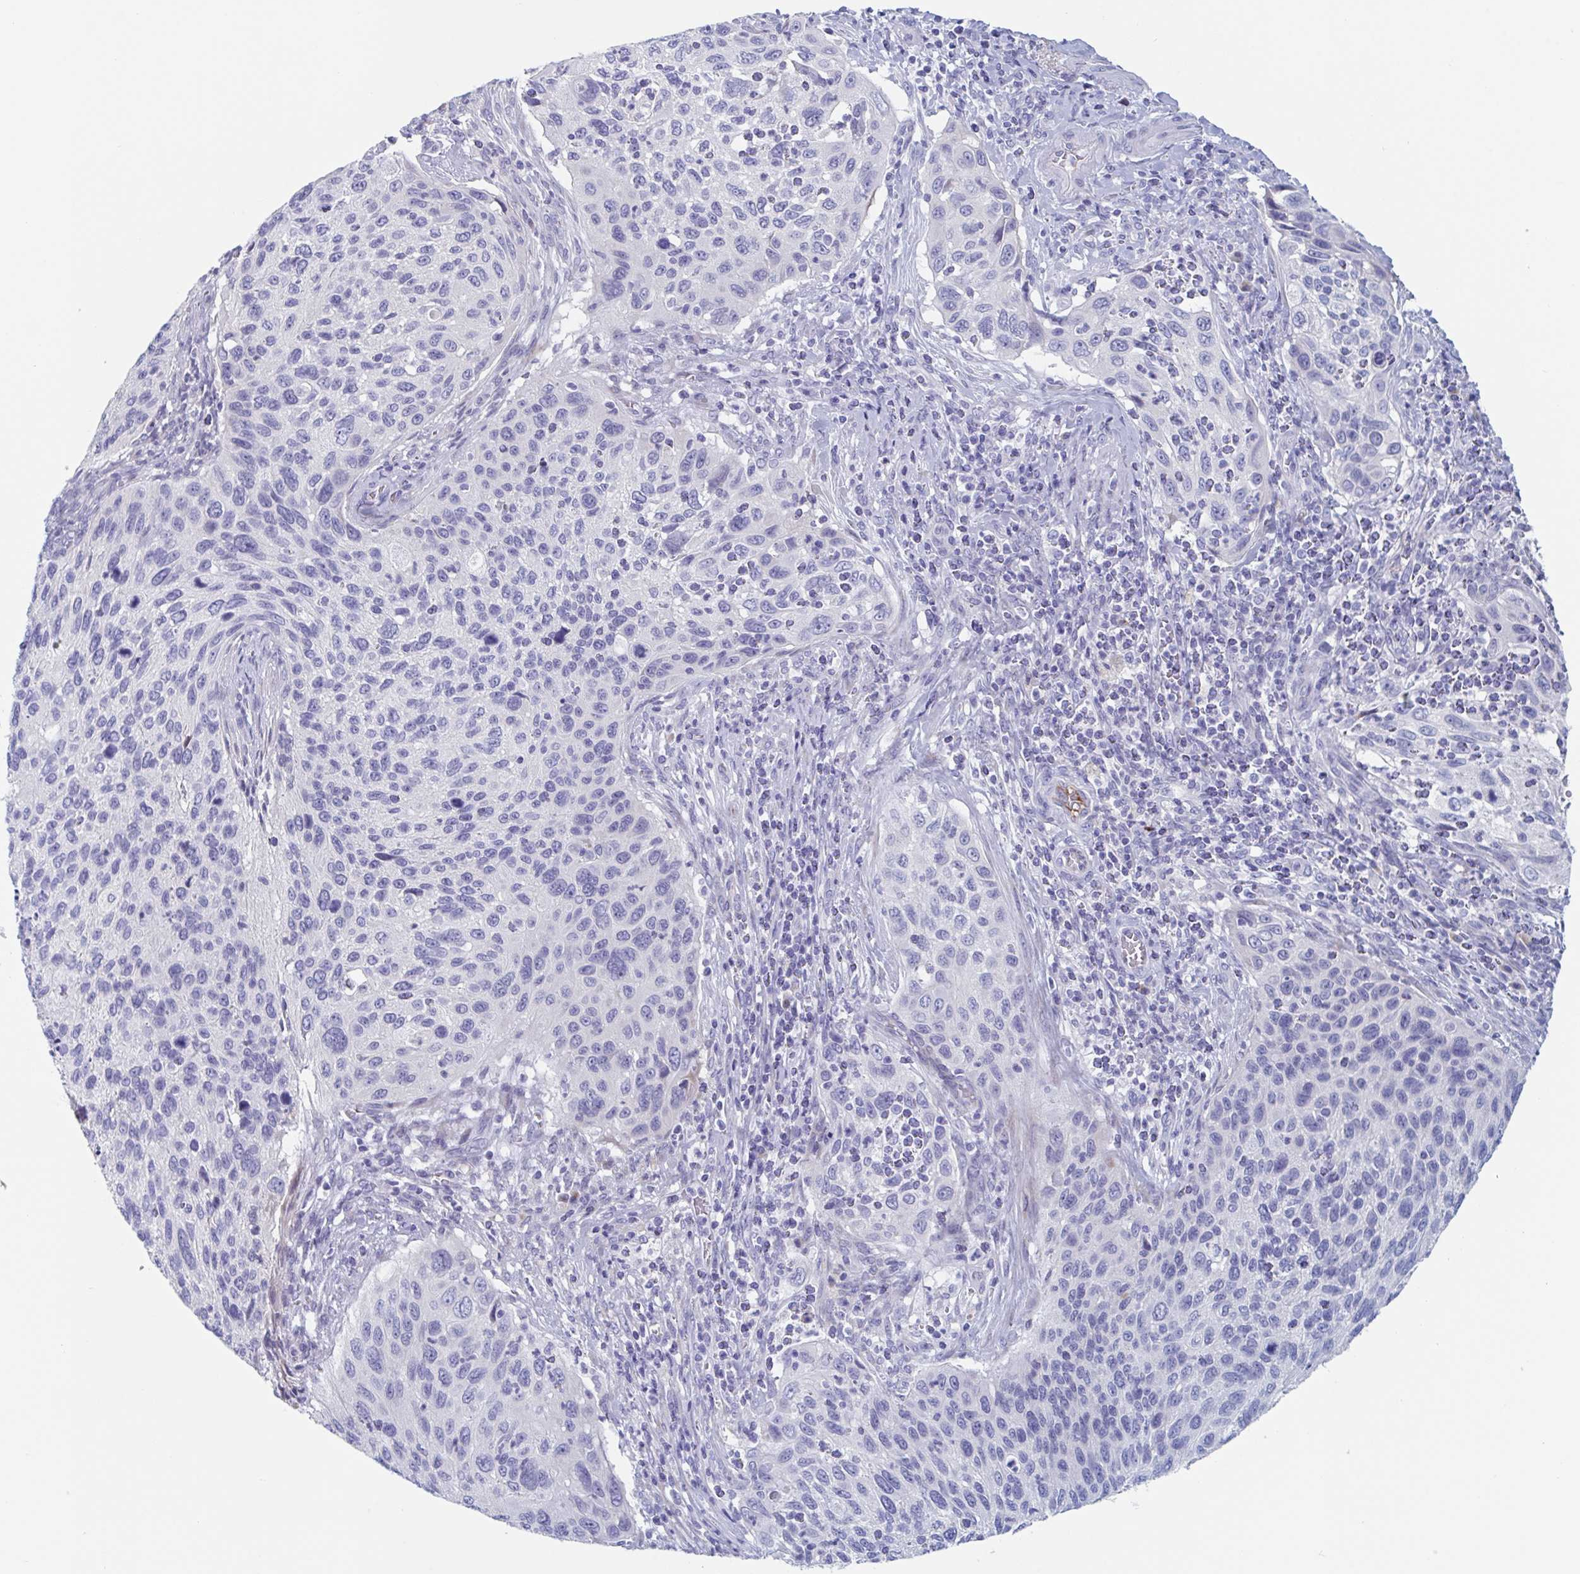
{"staining": {"intensity": "negative", "quantity": "none", "location": "none"}, "tissue": "cervical cancer", "cell_type": "Tumor cells", "image_type": "cancer", "snomed": [{"axis": "morphology", "description": "Squamous cell carcinoma, NOS"}, {"axis": "topography", "description": "Cervix"}], "caption": "This histopathology image is of cervical squamous cell carcinoma stained with immunohistochemistry (IHC) to label a protein in brown with the nuclei are counter-stained blue. There is no staining in tumor cells.", "gene": "NT5C3B", "patient": {"sex": "female", "age": 70}}